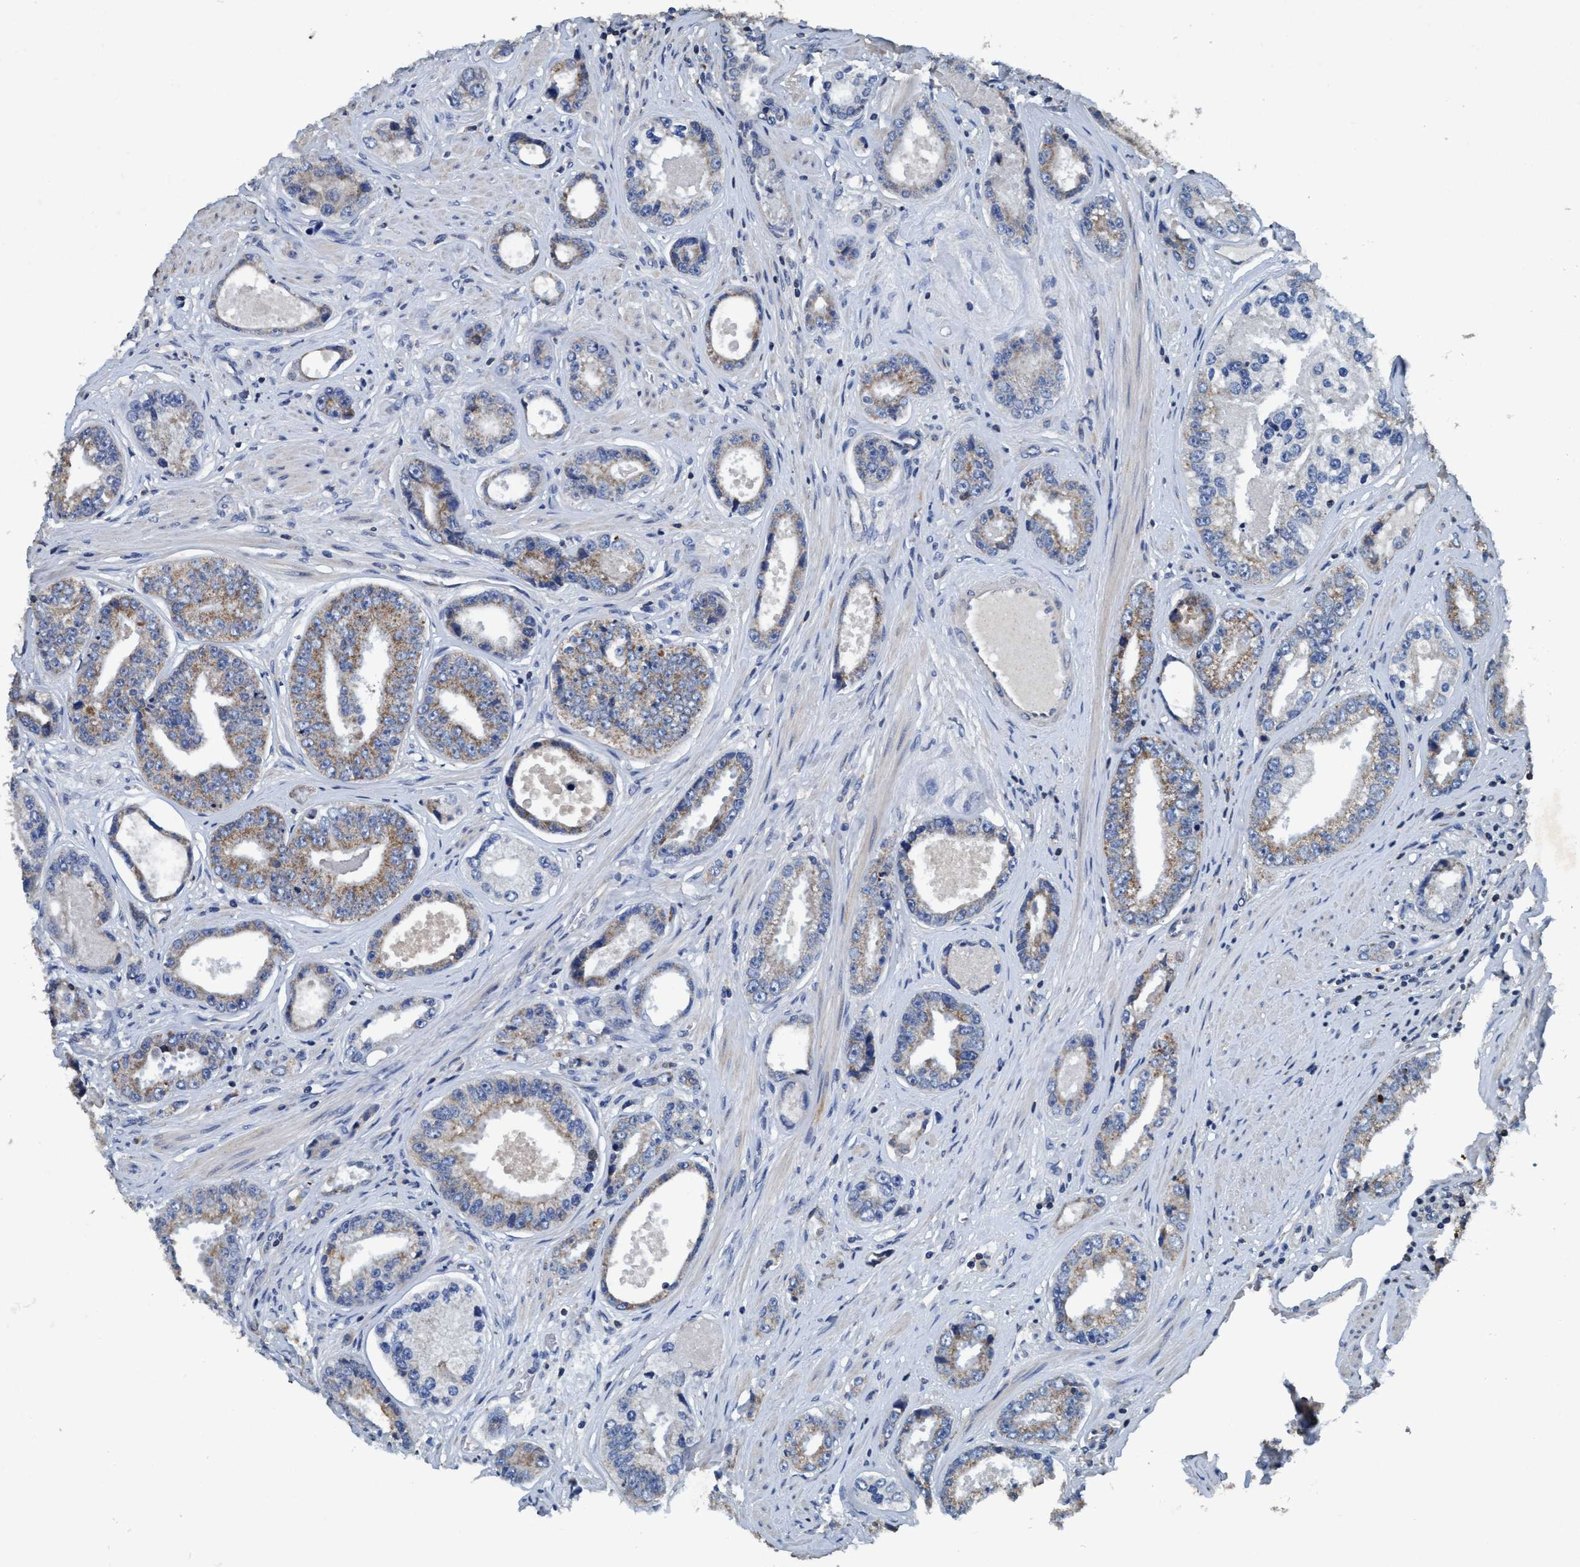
{"staining": {"intensity": "moderate", "quantity": ">75%", "location": "cytoplasmic/membranous"}, "tissue": "prostate cancer", "cell_type": "Tumor cells", "image_type": "cancer", "snomed": [{"axis": "morphology", "description": "Adenocarcinoma, High grade"}, {"axis": "topography", "description": "Prostate"}], "caption": "This micrograph reveals prostate high-grade adenocarcinoma stained with immunohistochemistry (IHC) to label a protein in brown. The cytoplasmic/membranous of tumor cells show moderate positivity for the protein. Nuclei are counter-stained blue.", "gene": "ANKFN1", "patient": {"sex": "male", "age": 61}}